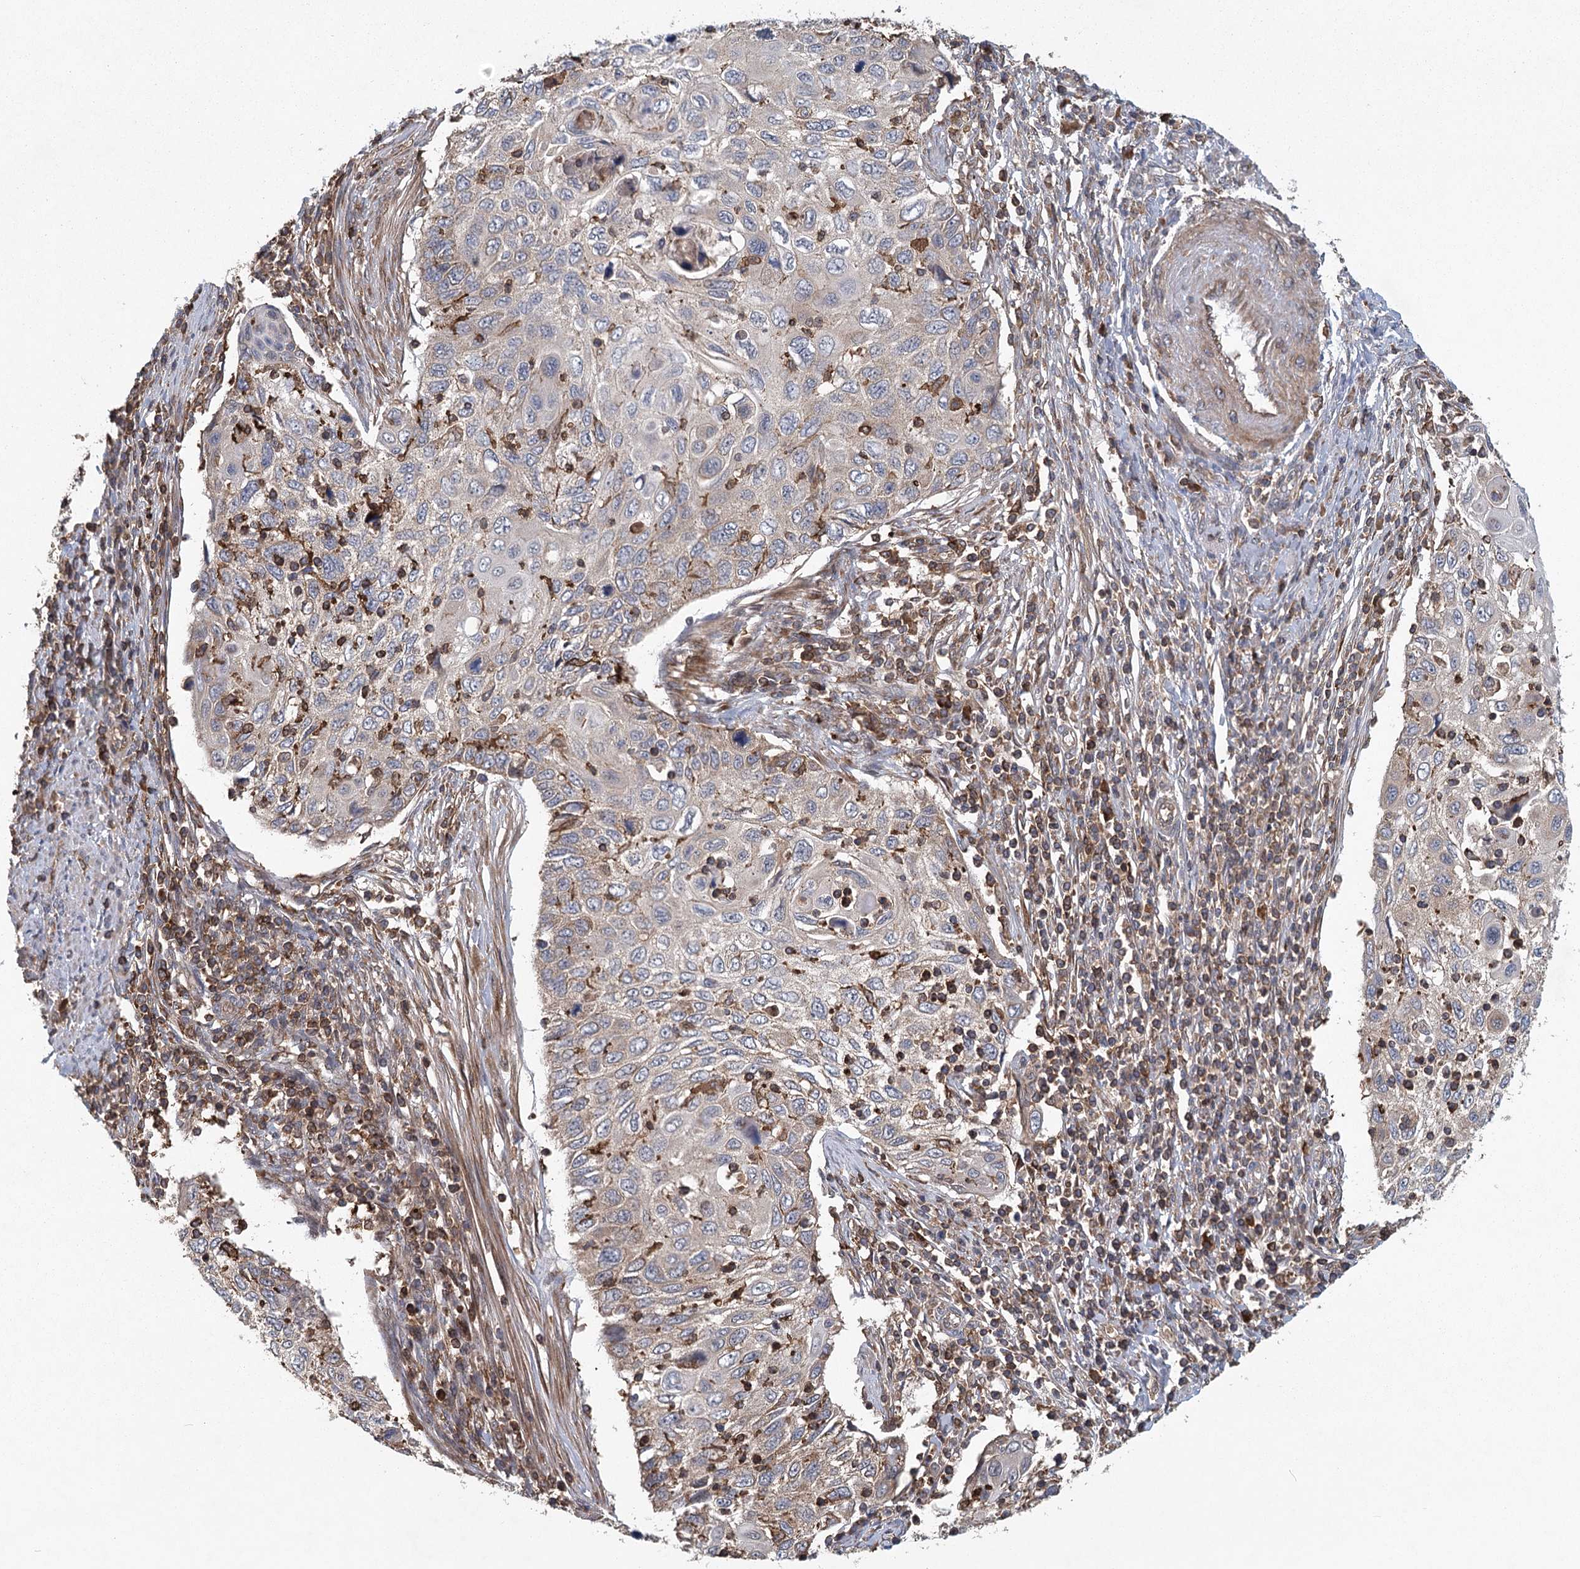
{"staining": {"intensity": "negative", "quantity": "none", "location": "none"}, "tissue": "cervical cancer", "cell_type": "Tumor cells", "image_type": "cancer", "snomed": [{"axis": "morphology", "description": "Squamous cell carcinoma, NOS"}, {"axis": "topography", "description": "Cervix"}], "caption": "High power microscopy photomicrograph of an immunohistochemistry photomicrograph of cervical cancer (squamous cell carcinoma), revealing no significant expression in tumor cells. (DAB immunohistochemistry, high magnification).", "gene": "PLEKHA7", "patient": {"sex": "female", "age": 70}}